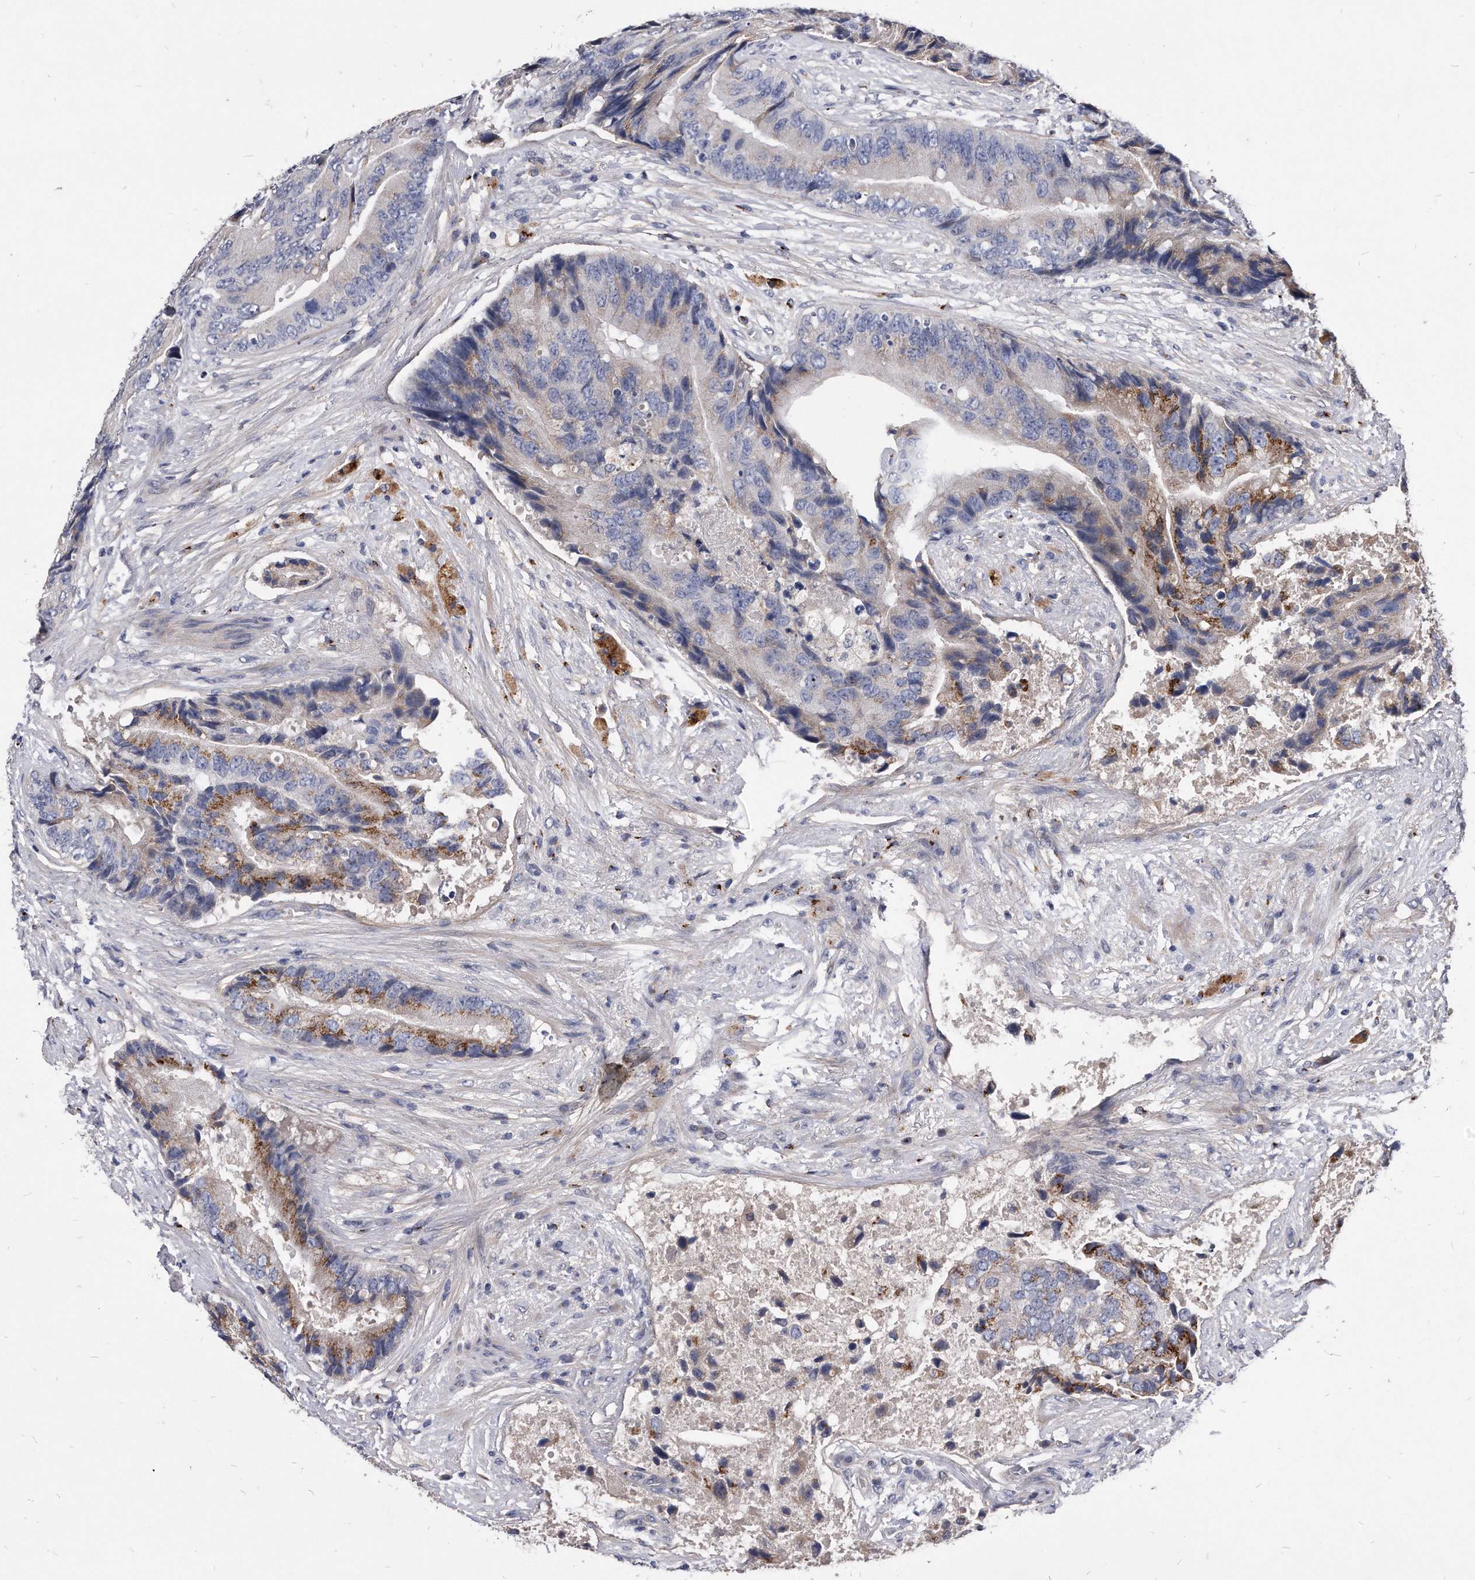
{"staining": {"intensity": "moderate", "quantity": "25%-75%", "location": "cytoplasmic/membranous"}, "tissue": "prostate cancer", "cell_type": "Tumor cells", "image_type": "cancer", "snomed": [{"axis": "morphology", "description": "Adenocarcinoma, High grade"}, {"axis": "topography", "description": "Prostate"}], "caption": "Prostate adenocarcinoma (high-grade) stained with immunohistochemistry displays moderate cytoplasmic/membranous staining in approximately 25%-75% of tumor cells.", "gene": "MGAT4A", "patient": {"sex": "male", "age": 70}}